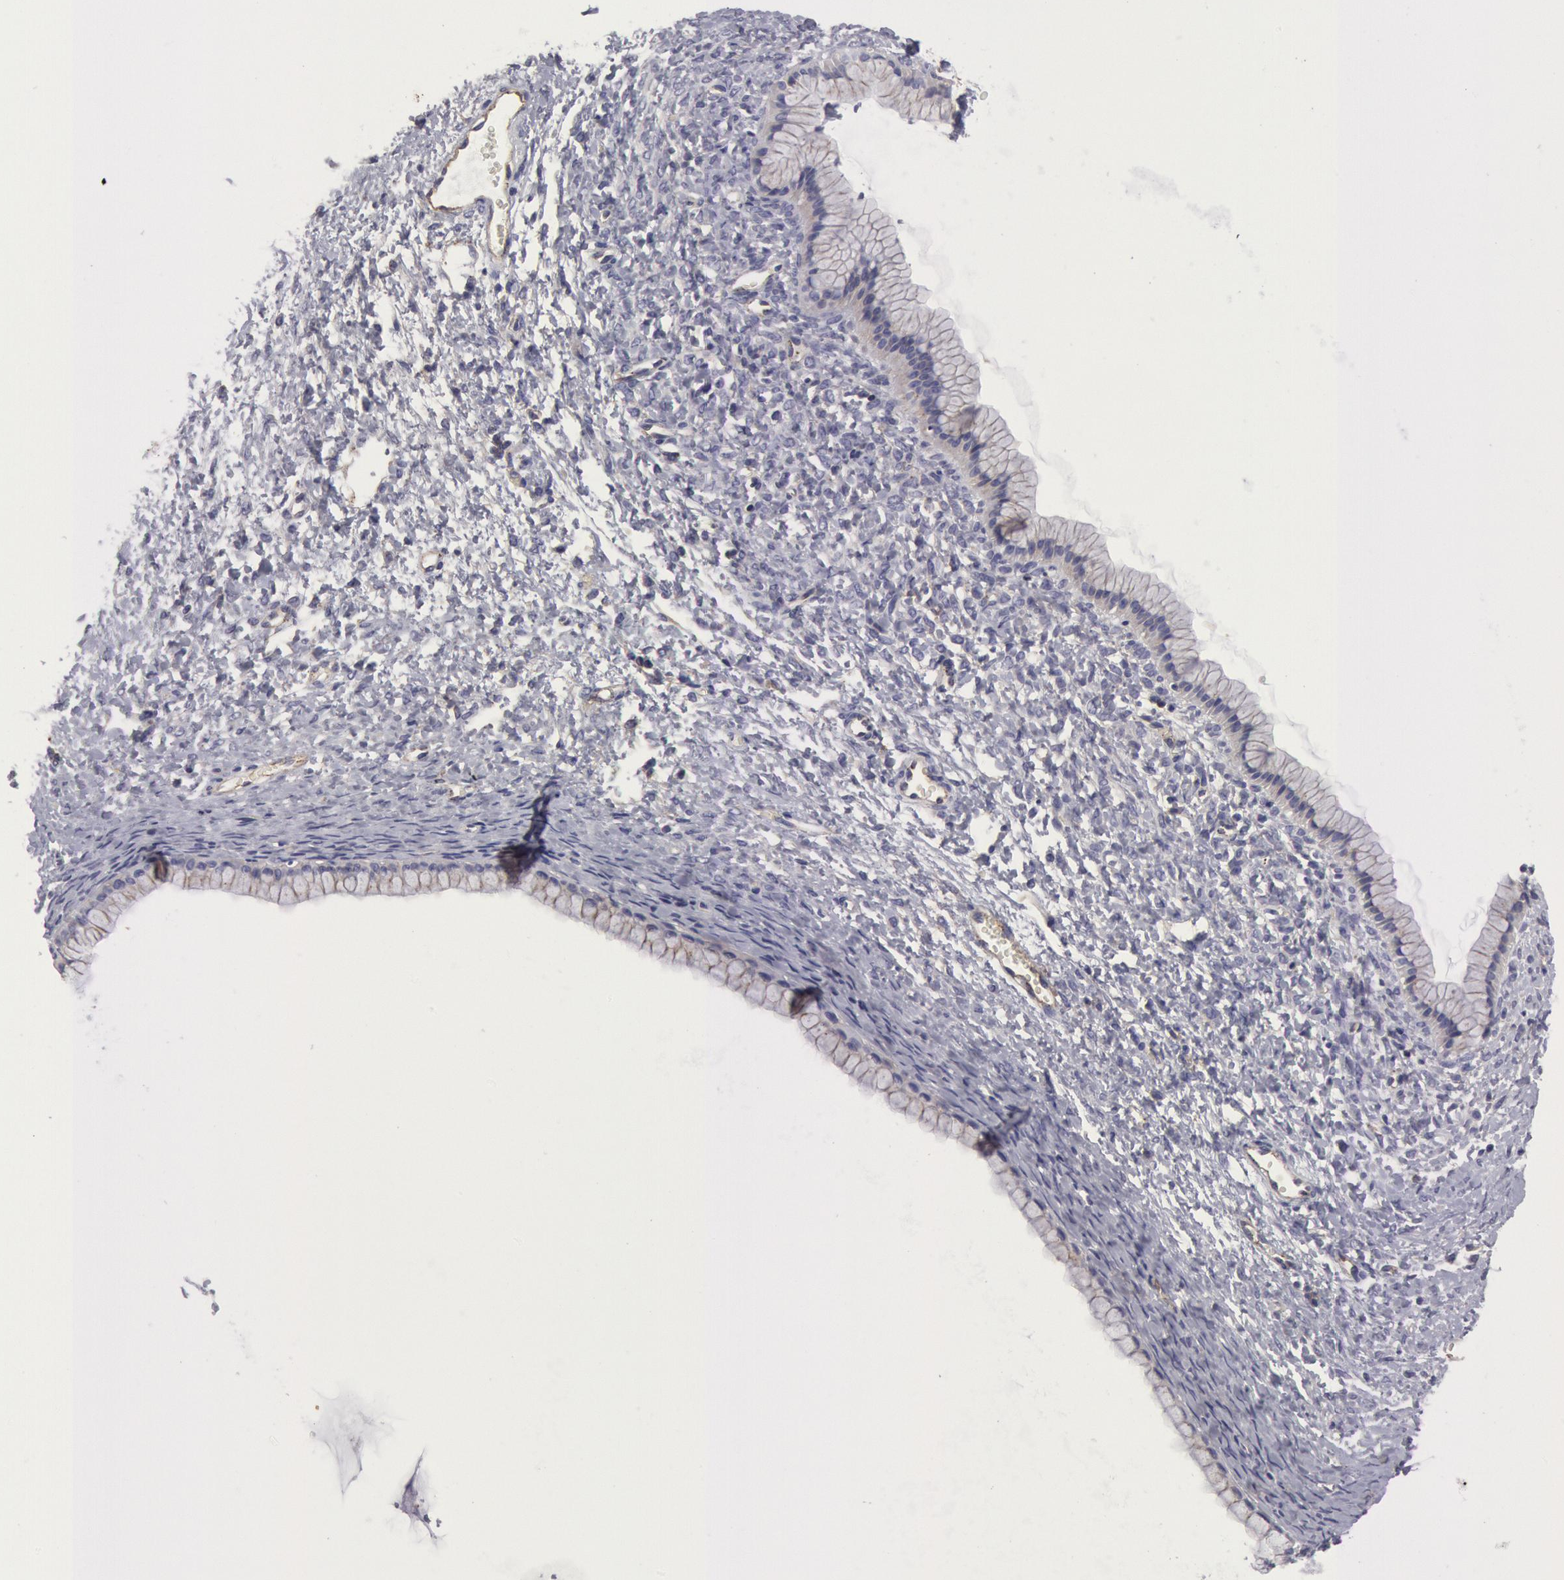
{"staining": {"intensity": "negative", "quantity": "none", "location": "none"}, "tissue": "ovarian cancer", "cell_type": "Tumor cells", "image_type": "cancer", "snomed": [{"axis": "morphology", "description": "Cystadenocarcinoma, mucinous, NOS"}, {"axis": "topography", "description": "Ovary"}], "caption": "An immunohistochemistry (IHC) photomicrograph of ovarian mucinous cystadenocarcinoma is shown. There is no staining in tumor cells of ovarian mucinous cystadenocarcinoma.", "gene": "FLOT1", "patient": {"sex": "female", "age": 25}}